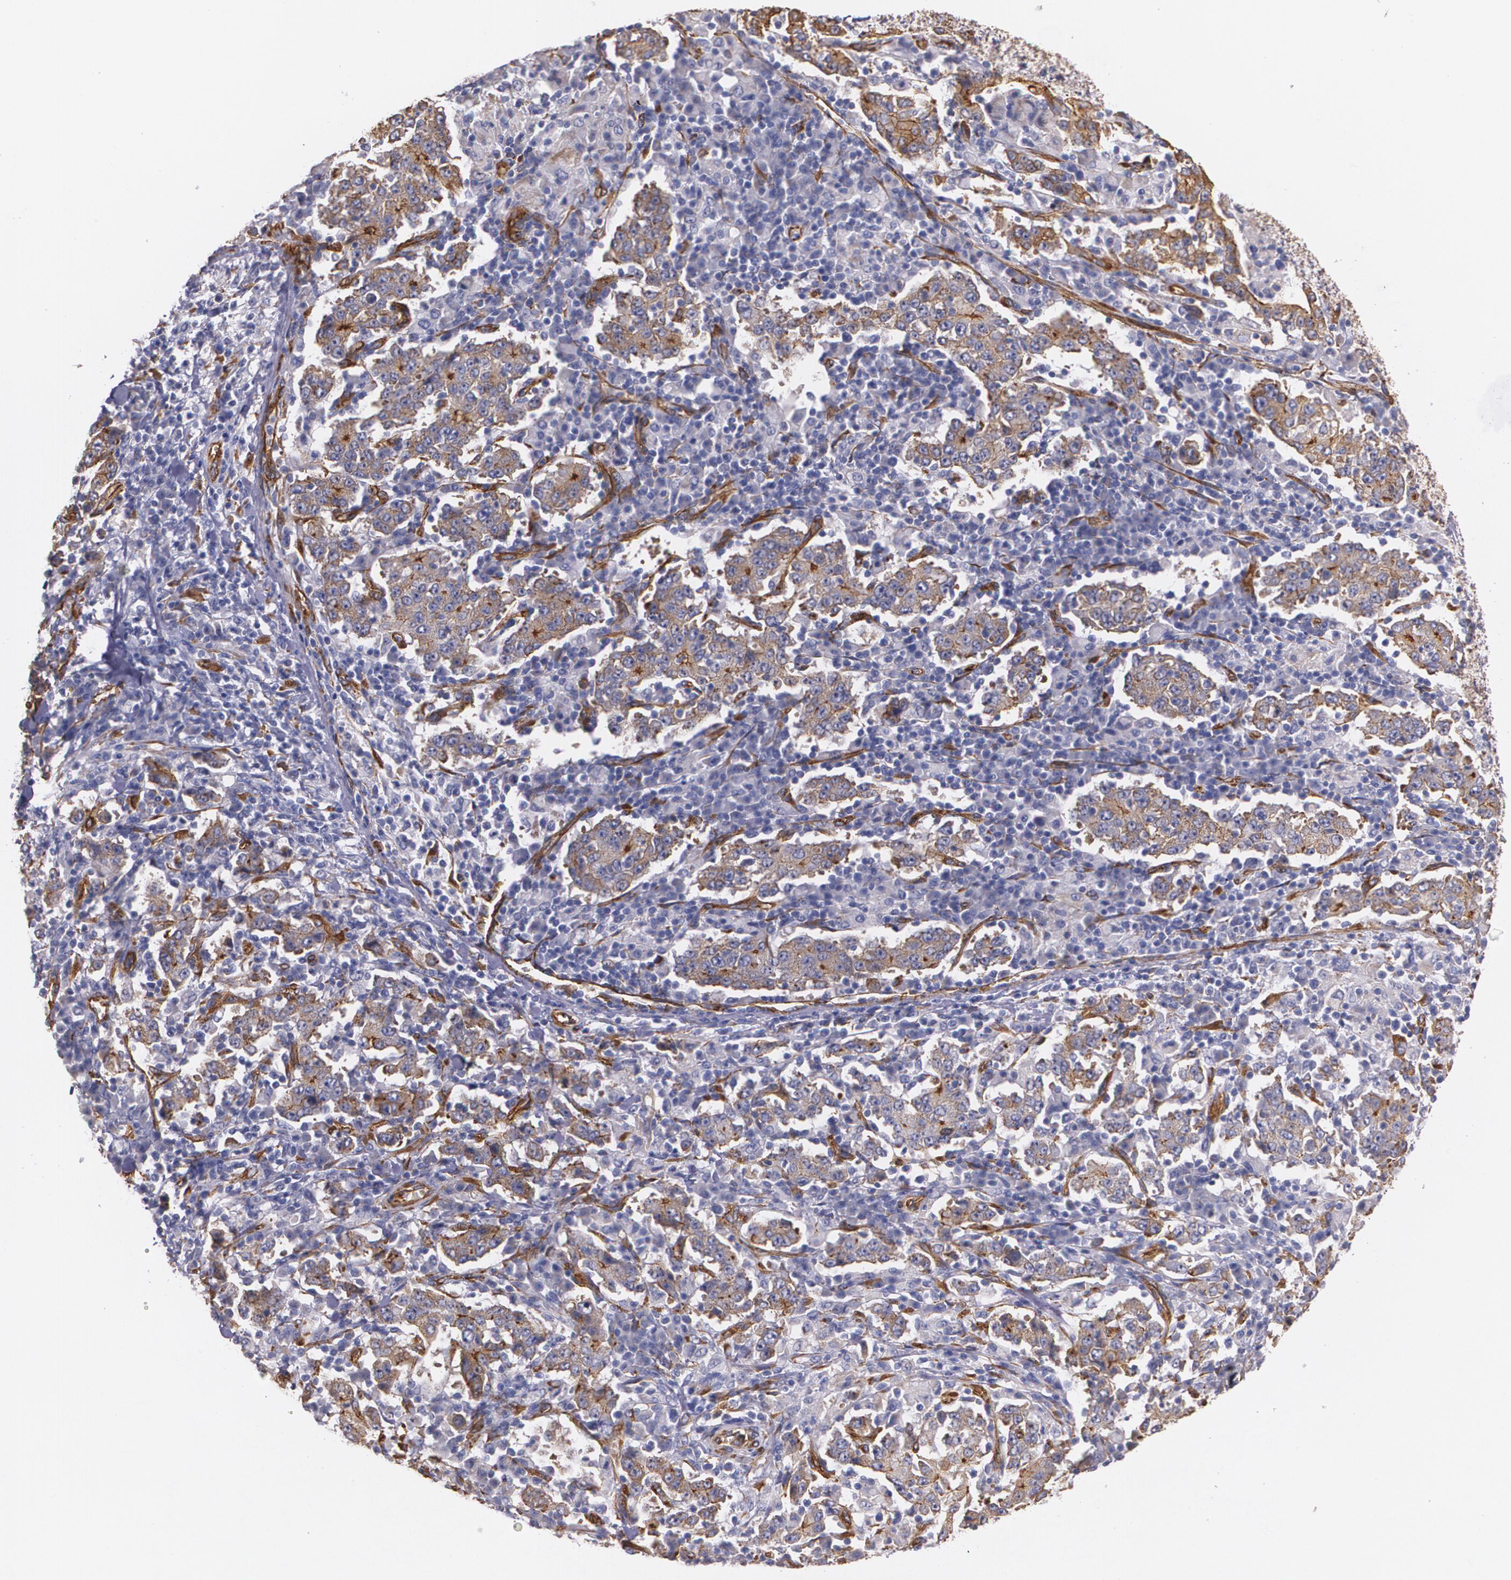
{"staining": {"intensity": "moderate", "quantity": ">75%", "location": "cytoplasmic/membranous"}, "tissue": "stomach cancer", "cell_type": "Tumor cells", "image_type": "cancer", "snomed": [{"axis": "morphology", "description": "Normal tissue, NOS"}, {"axis": "morphology", "description": "Adenocarcinoma, NOS"}, {"axis": "topography", "description": "Stomach, upper"}, {"axis": "topography", "description": "Stomach"}], "caption": "Immunohistochemistry (IHC) image of neoplastic tissue: stomach adenocarcinoma stained using IHC exhibits medium levels of moderate protein expression localized specifically in the cytoplasmic/membranous of tumor cells, appearing as a cytoplasmic/membranous brown color.", "gene": "TJP1", "patient": {"sex": "male", "age": 59}}